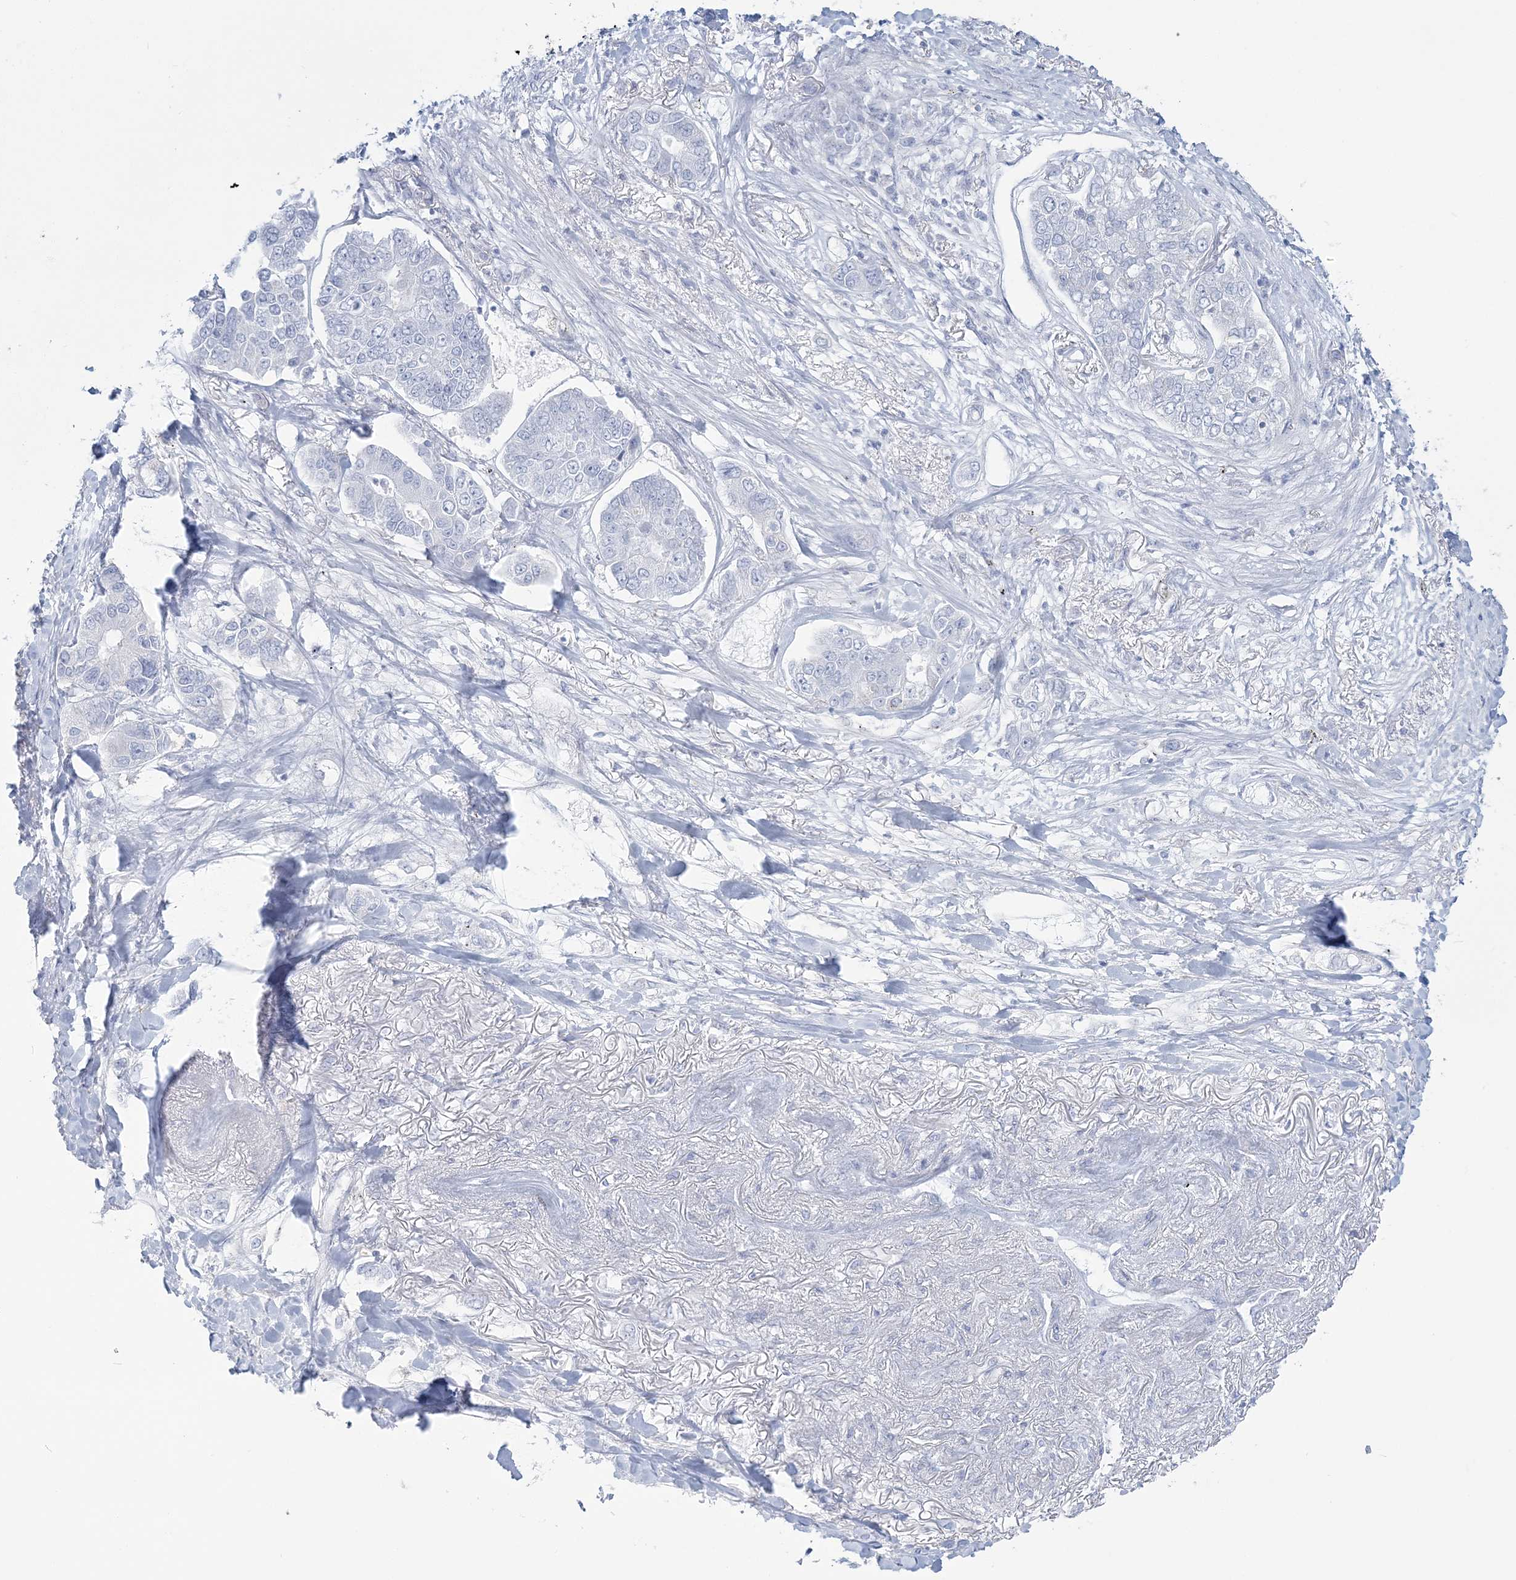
{"staining": {"intensity": "negative", "quantity": "none", "location": "none"}, "tissue": "lung cancer", "cell_type": "Tumor cells", "image_type": "cancer", "snomed": [{"axis": "morphology", "description": "Adenocarcinoma, NOS"}, {"axis": "topography", "description": "Lung"}], "caption": "IHC image of lung adenocarcinoma stained for a protein (brown), which shows no positivity in tumor cells.", "gene": "ADGB", "patient": {"sex": "male", "age": 49}}